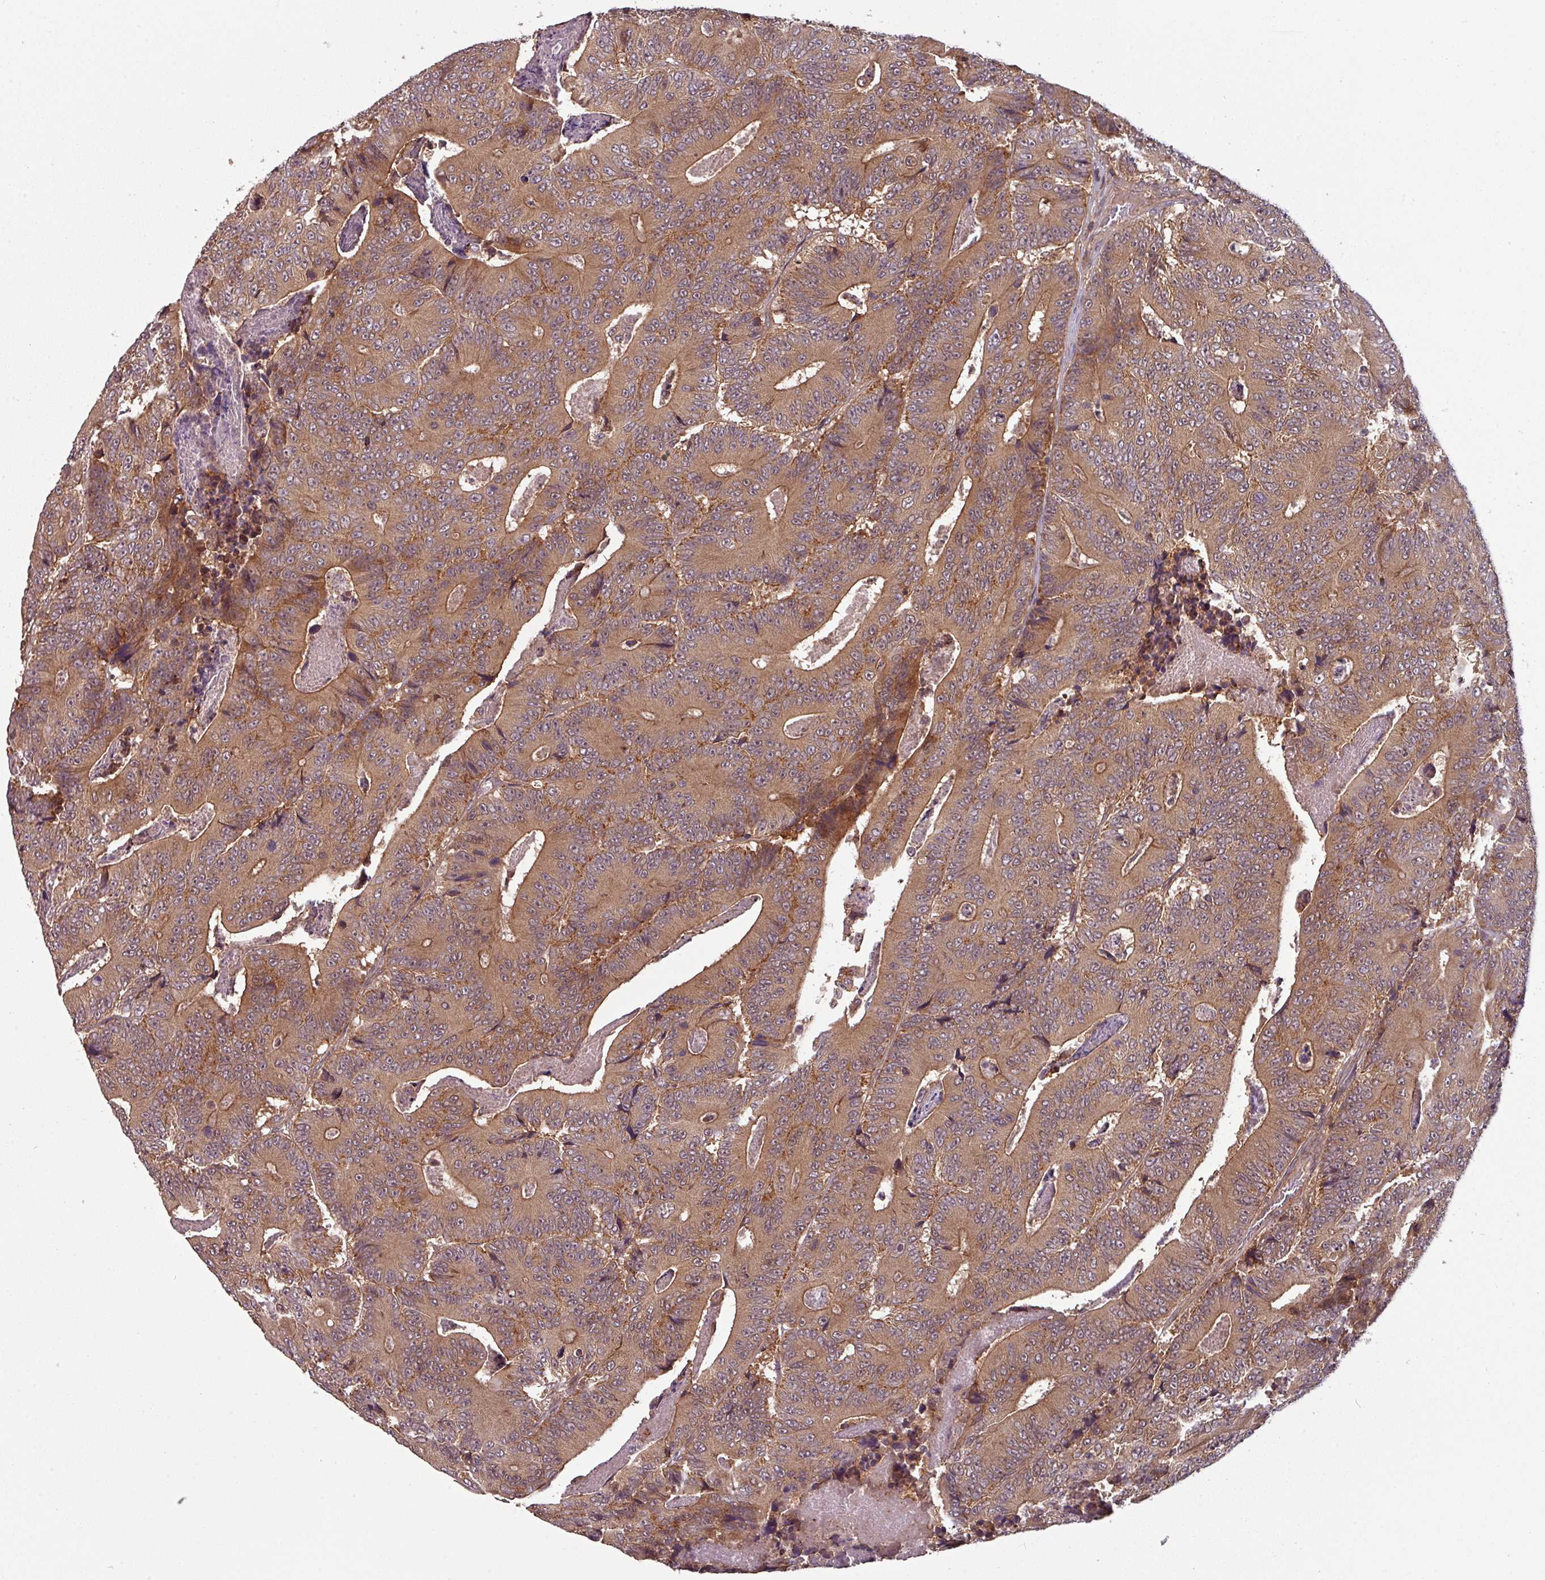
{"staining": {"intensity": "moderate", "quantity": ">75%", "location": "cytoplasmic/membranous"}, "tissue": "colorectal cancer", "cell_type": "Tumor cells", "image_type": "cancer", "snomed": [{"axis": "morphology", "description": "Adenocarcinoma, NOS"}, {"axis": "topography", "description": "Colon"}], "caption": "Immunohistochemistry (IHC) histopathology image of human colorectal cancer (adenocarcinoma) stained for a protein (brown), which displays medium levels of moderate cytoplasmic/membranous staining in approximately >75% of tumor cells.", "gene": "GSKIP", "patient": {"sex": "male", "age": 83}}